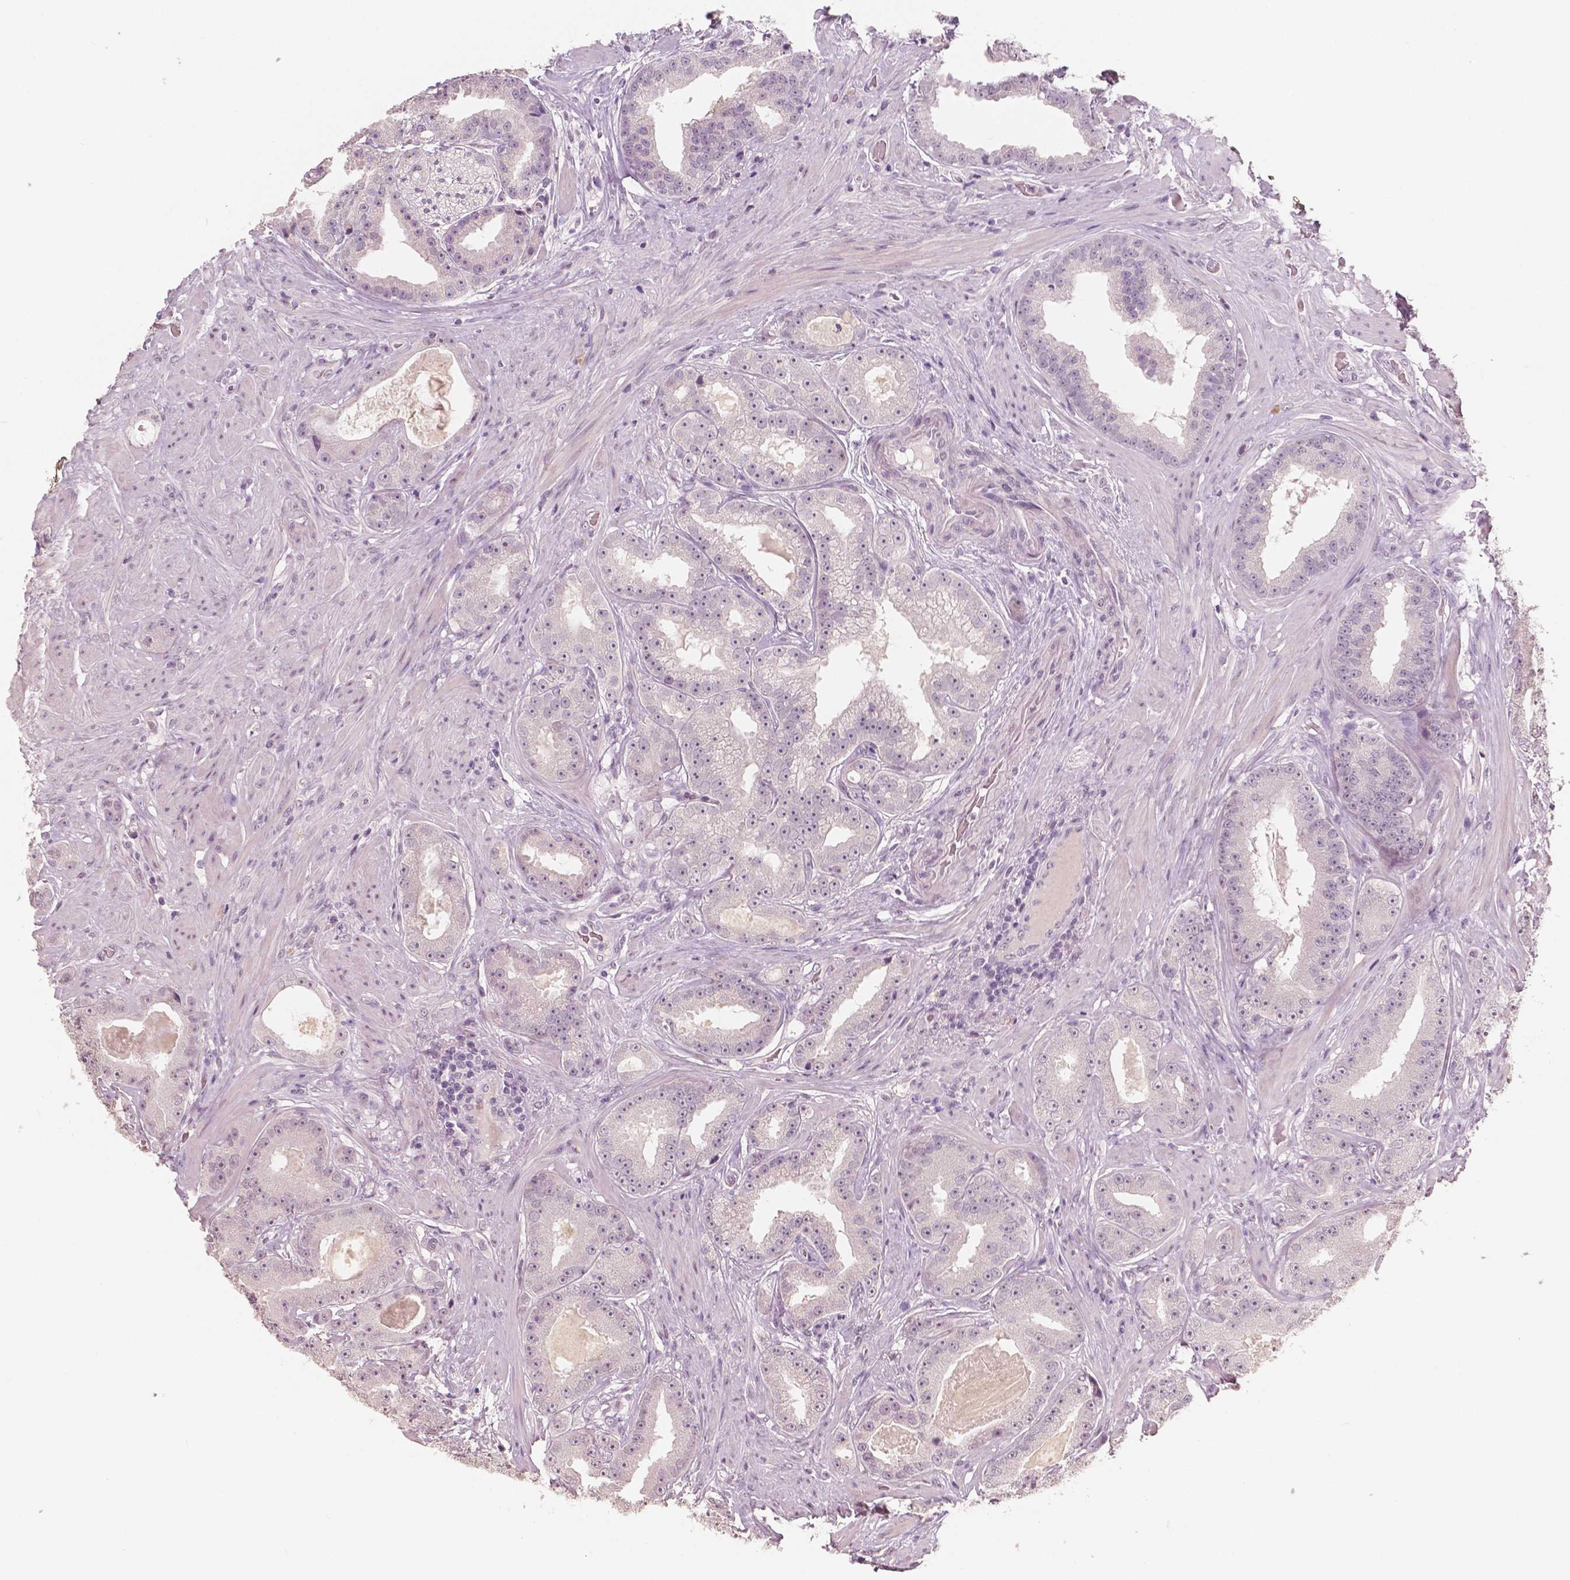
{"staining": {"intensity": "negative", "quantity": "none", "location": "none"}, "tissue": "prostate cancer", "cell_type": "Tumor cells", "image_type": "cancer", "snomed": [{"axis": "morphology", "description": "Adenocarcinoma, Low grade"}, {"axis": "topography", "description": "Prostate"}], "caption": "Prostate cancer was stained to show a protein in brown. There is no significant staining in tumor cells. (Brightfield microscopy of DAB immunohistochemistry (IHC) at high magnification).", "gene": "RNASE7", "patient": {"sex": "male", "age": 60}}